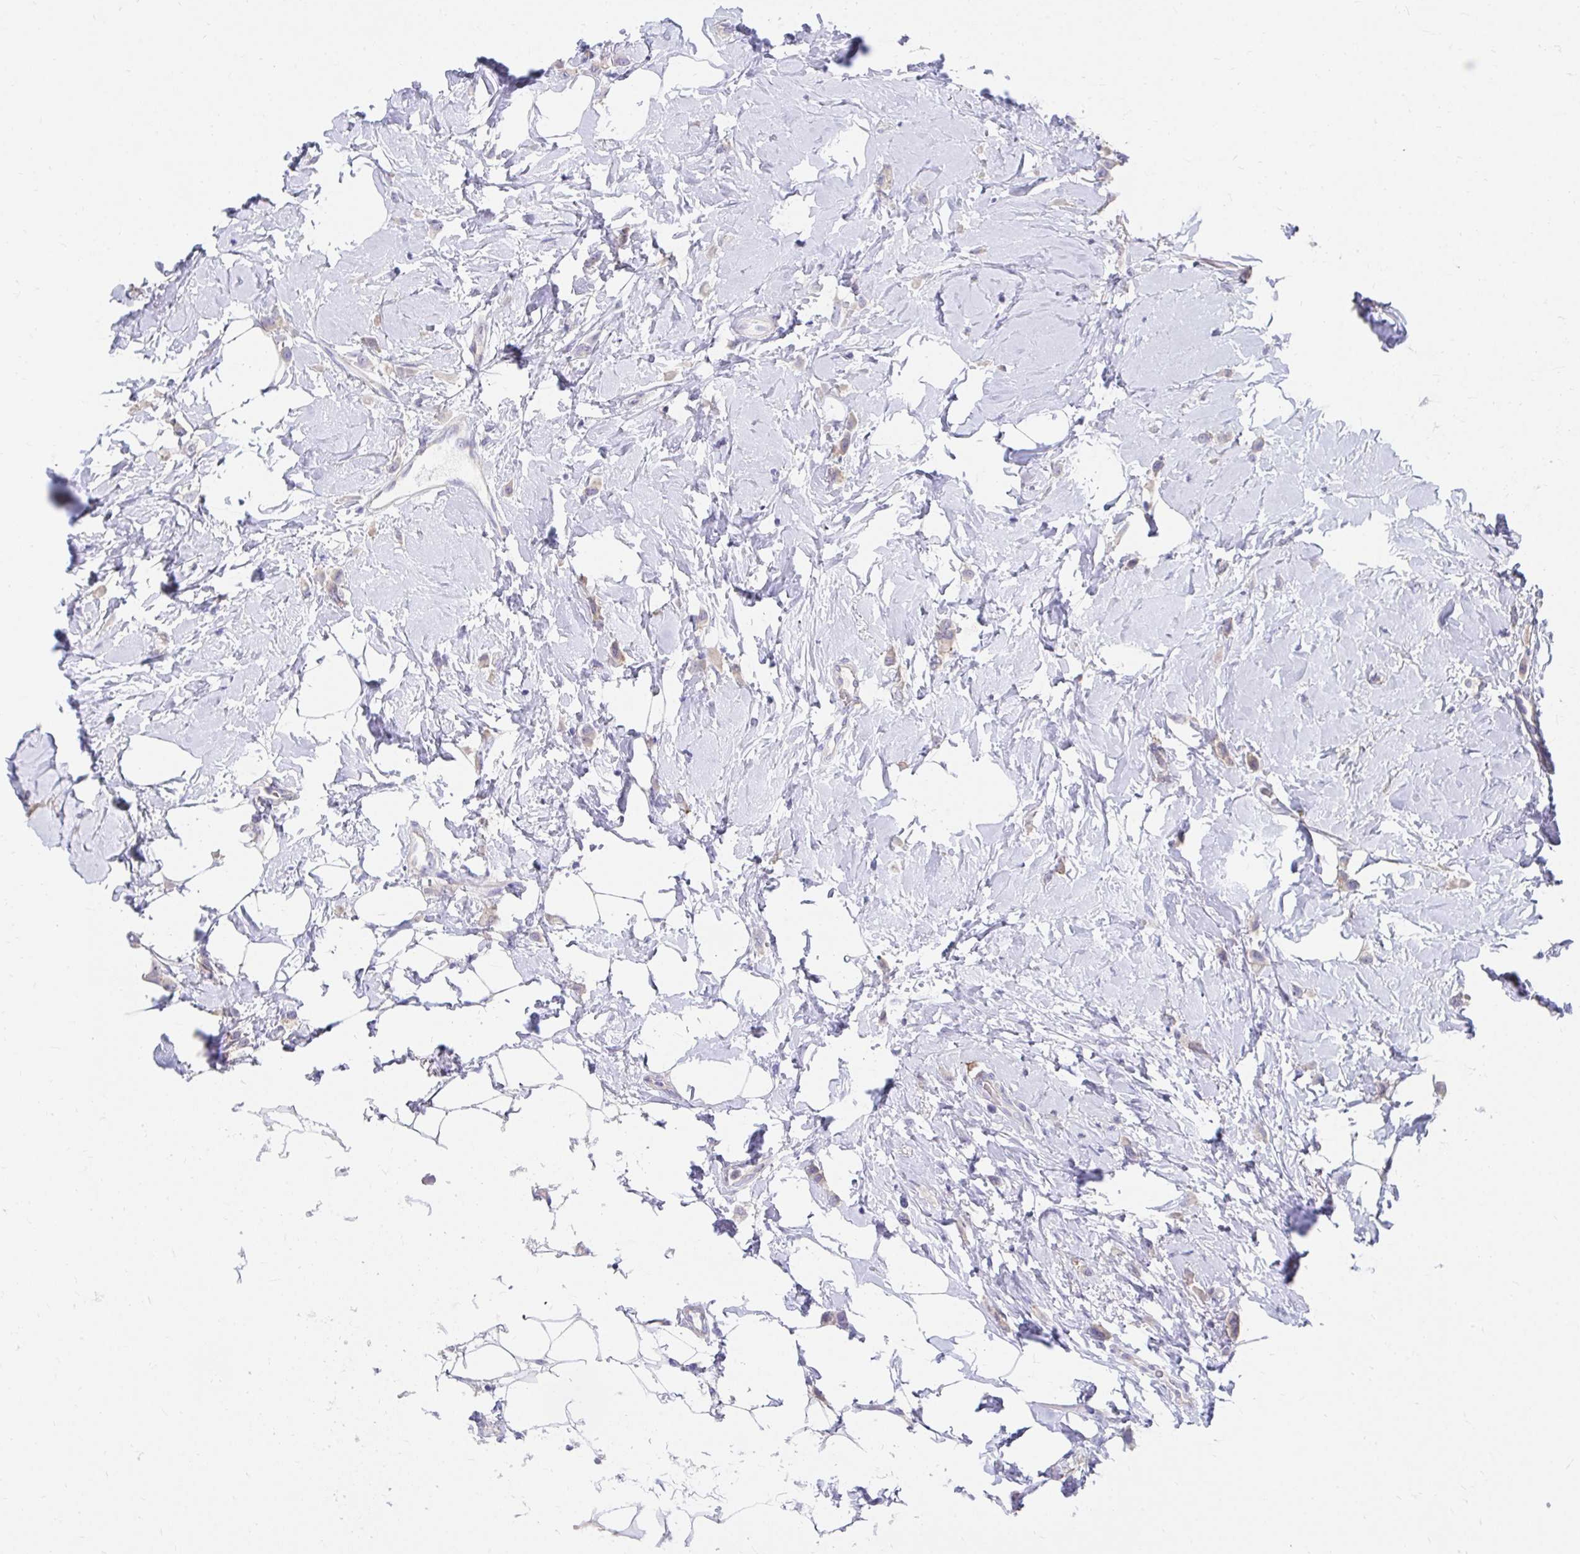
{"staining": {"intensity": "negative", "quantity": "none", "location": "none"}, "tissue": "breast cancer", "cell_type": "Tumor cells", "image_type": "cancer", "snomed": [{"axis": "morphology", "description": "Lobular carcinoma"}, {"axis": "topography", "description": "Breast"}], "caption": "A histopathology image of human breast cancer is negative for staining in tumor cells.", "gene": "C19orf81", "patient": {"sex": "female", "age": 66}}